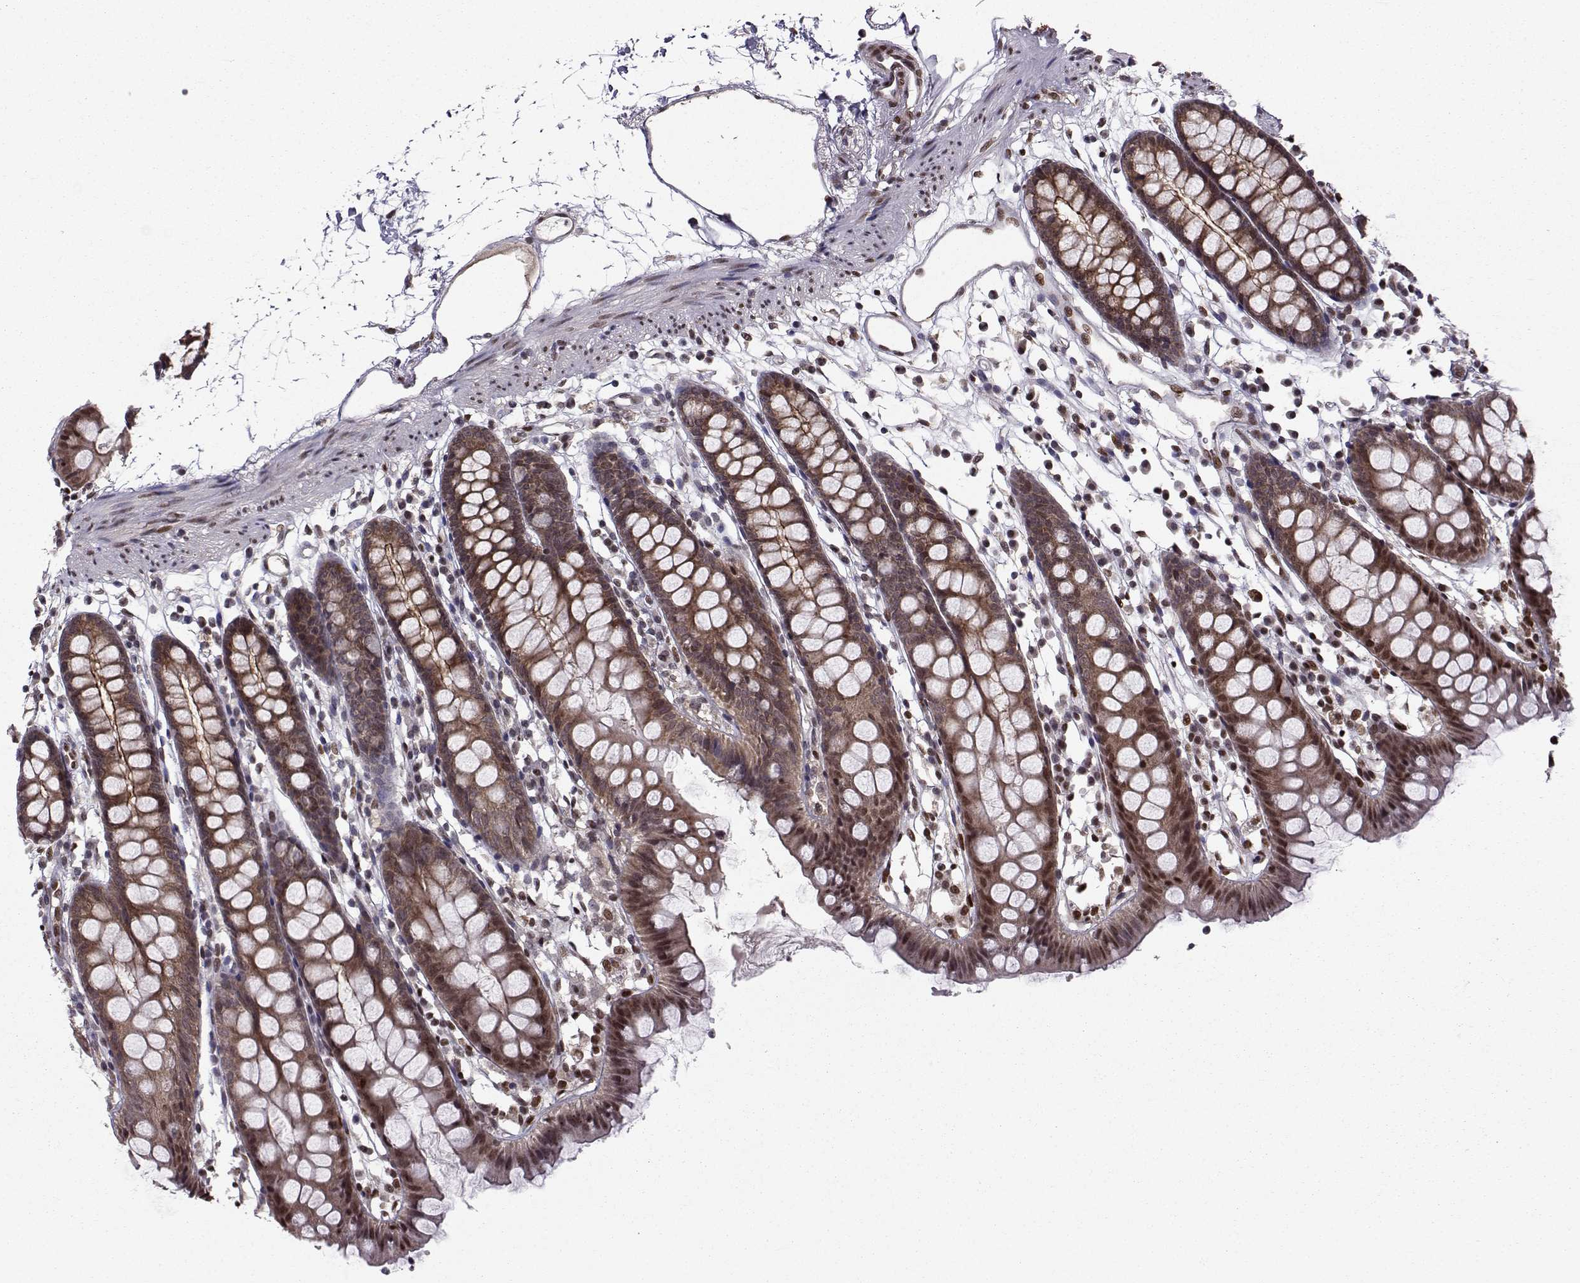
{"staining": {"intensity": "negative", "quantity": "none", "location": "none"}, "tissue": "colon", "cell_type": "Endothelial cells", "image_type": "normal", "snomed": [{"axis": "morphology", "description": "Normal tissue, NOS"}, {"axis": "topography", "description": "Colon"}], "caption": "An immunohistochemistry (IHC) micrograph of benign colon is shown. There is no staining in endothelial cells of colon.", "gene": "PKN2", "patient": {"sex": "male", "age": 47}}